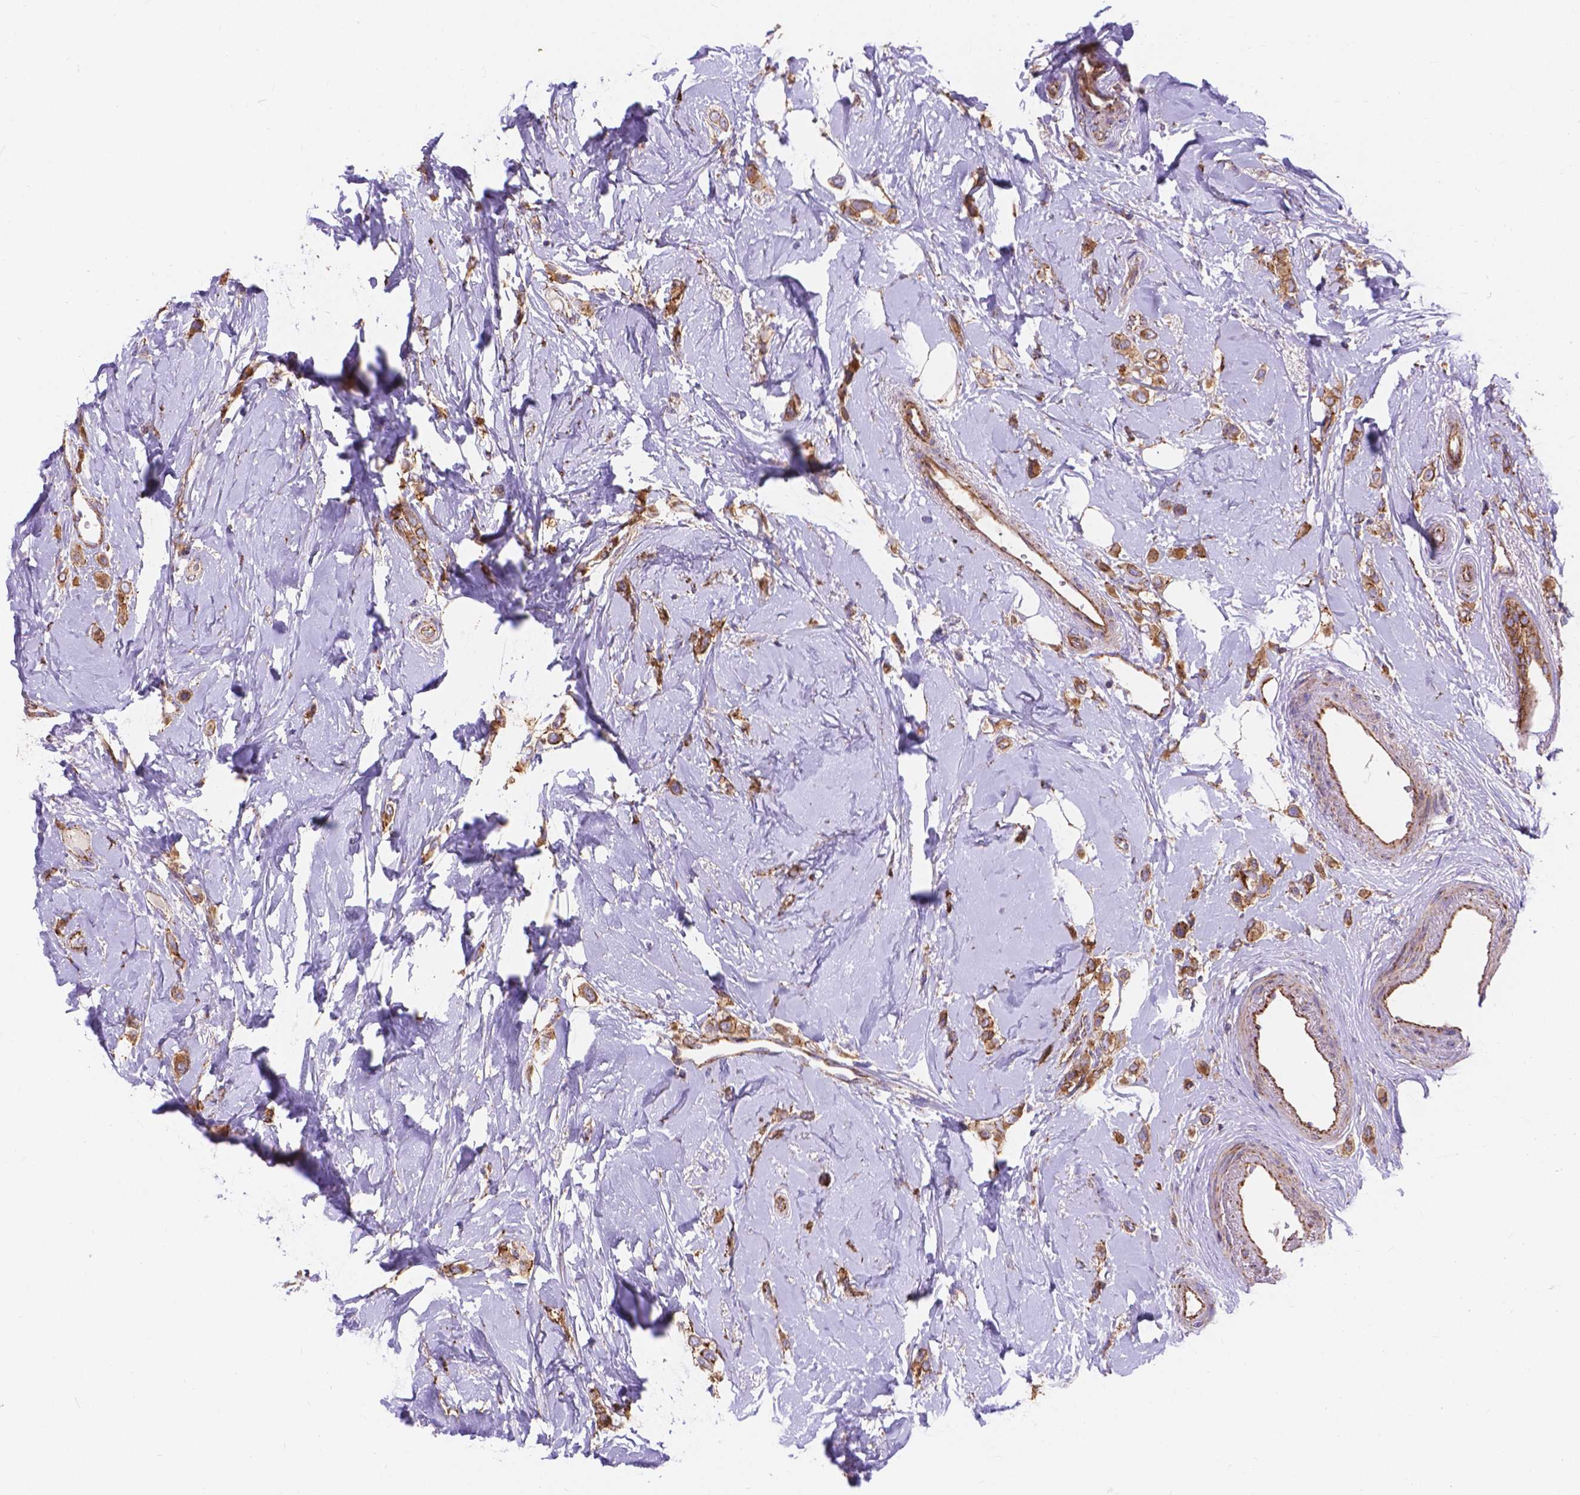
{"staining": {"intensity": "moderate", "quantity": ">75%", "location": "cytoplasmic/membranous"}, "tissue": "breast cancer", "cell_type": "Tumor cells", "image_type": "cancer", "snomed": [{"axis": "morphology", "description": "Lobular carcinoma"}, {"axis": "topography", "description": "Breast"}], "caption": "Moderate cytoplasmic/membranous staining is identified in approximately >75% of tumor cells in breast cancer (lobular carcinoma).", "gene": "AK3", "patient": {"sex": "female", "age": 66}}